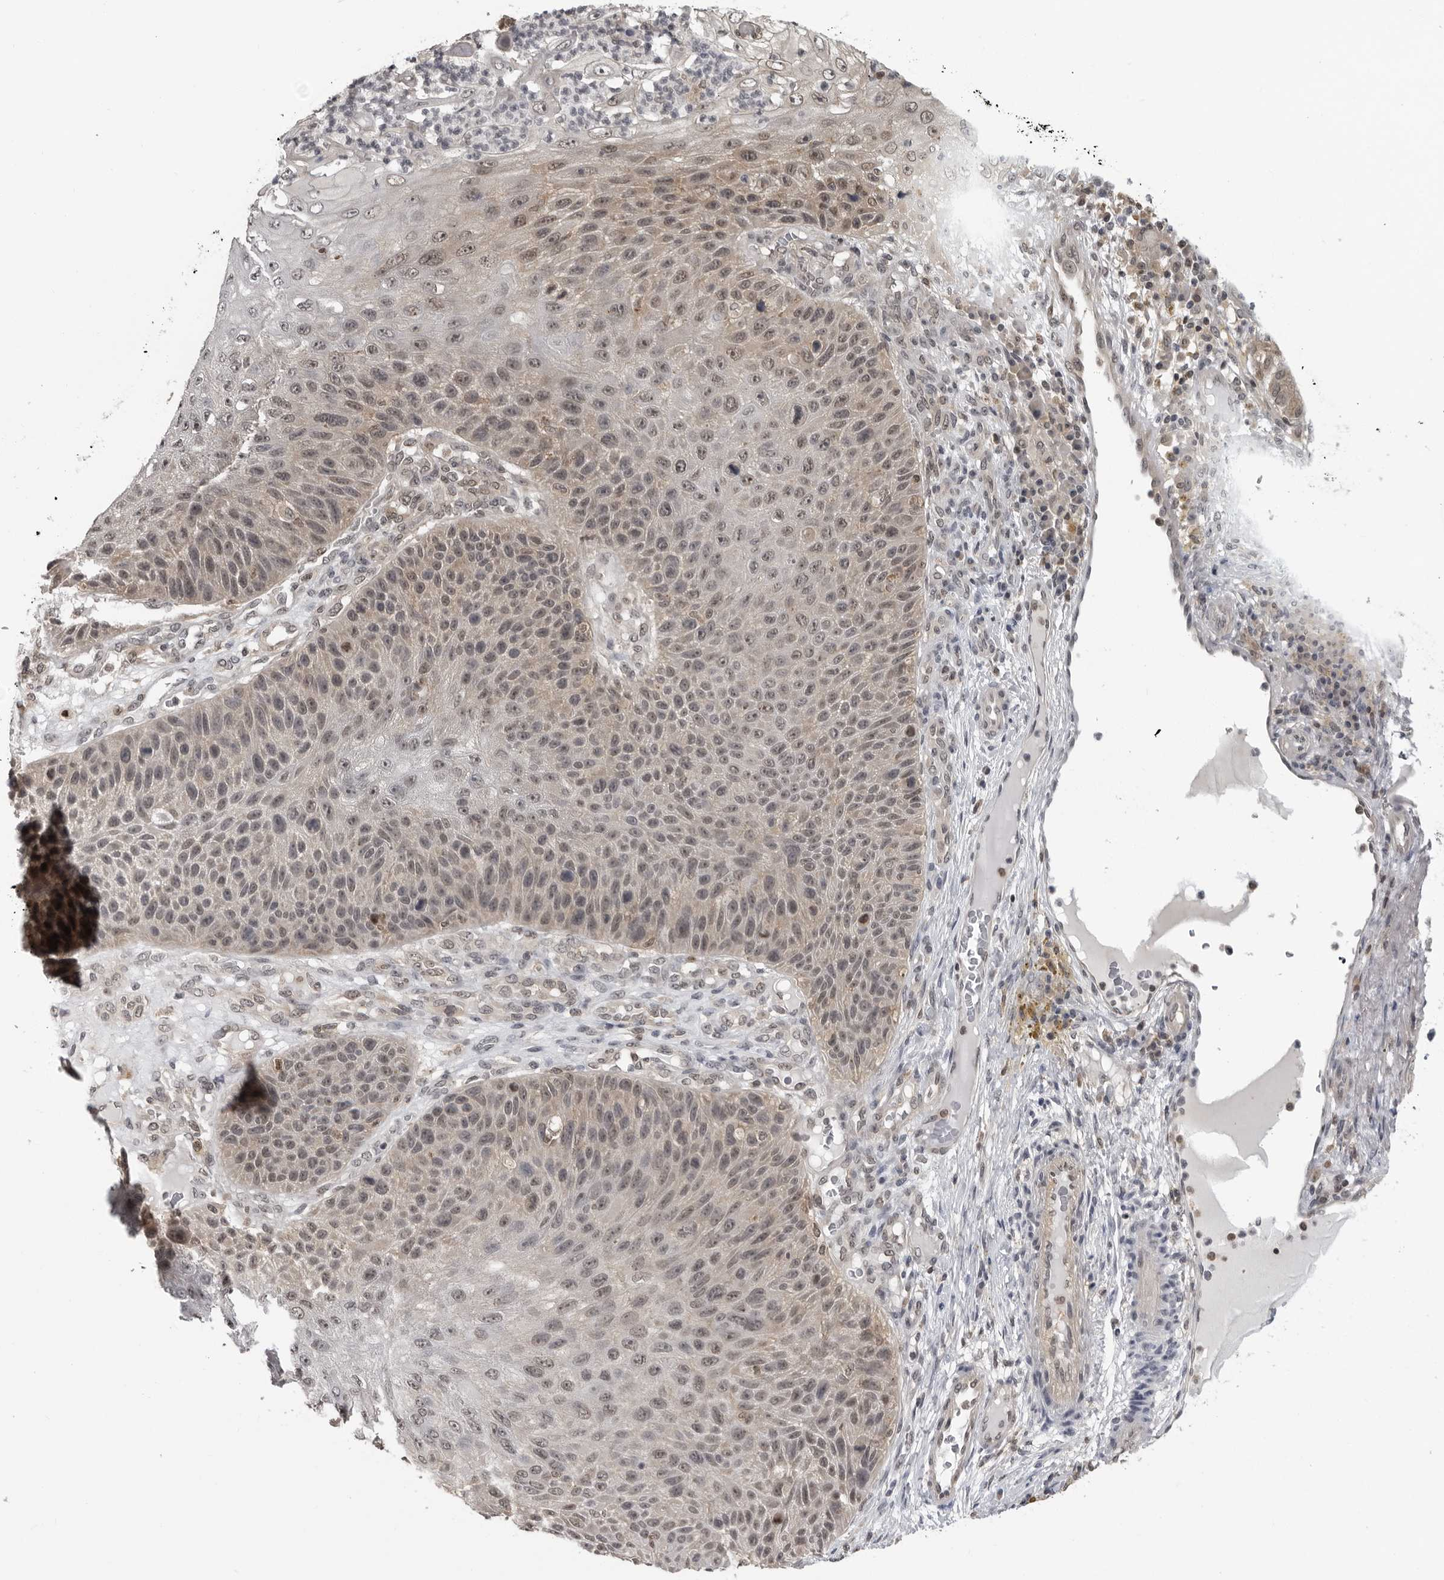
{"staining": {"intensity": "weak", "quantity": ">75%", "location": "cytoplasmic/membranous,nuclear"}, "tissue": "skin cancer", "cell_type": "Tumor cells", "image_type": "cancer", "snomed": [{"axis": "morphology", "description": "Squamous cell carcinoma, NOS"}, {"axis": "topography", "description": "Skin"}], "caption": "High-power microscopy captured an immunohistochemistry (IHC) image of skin cancer, revealing weak cytoplasmic/membranous and nuclear positivity in about >75% of tumor cells.", "gene": "PDCL3", "patient": {"sex": "female", "age": 88}}